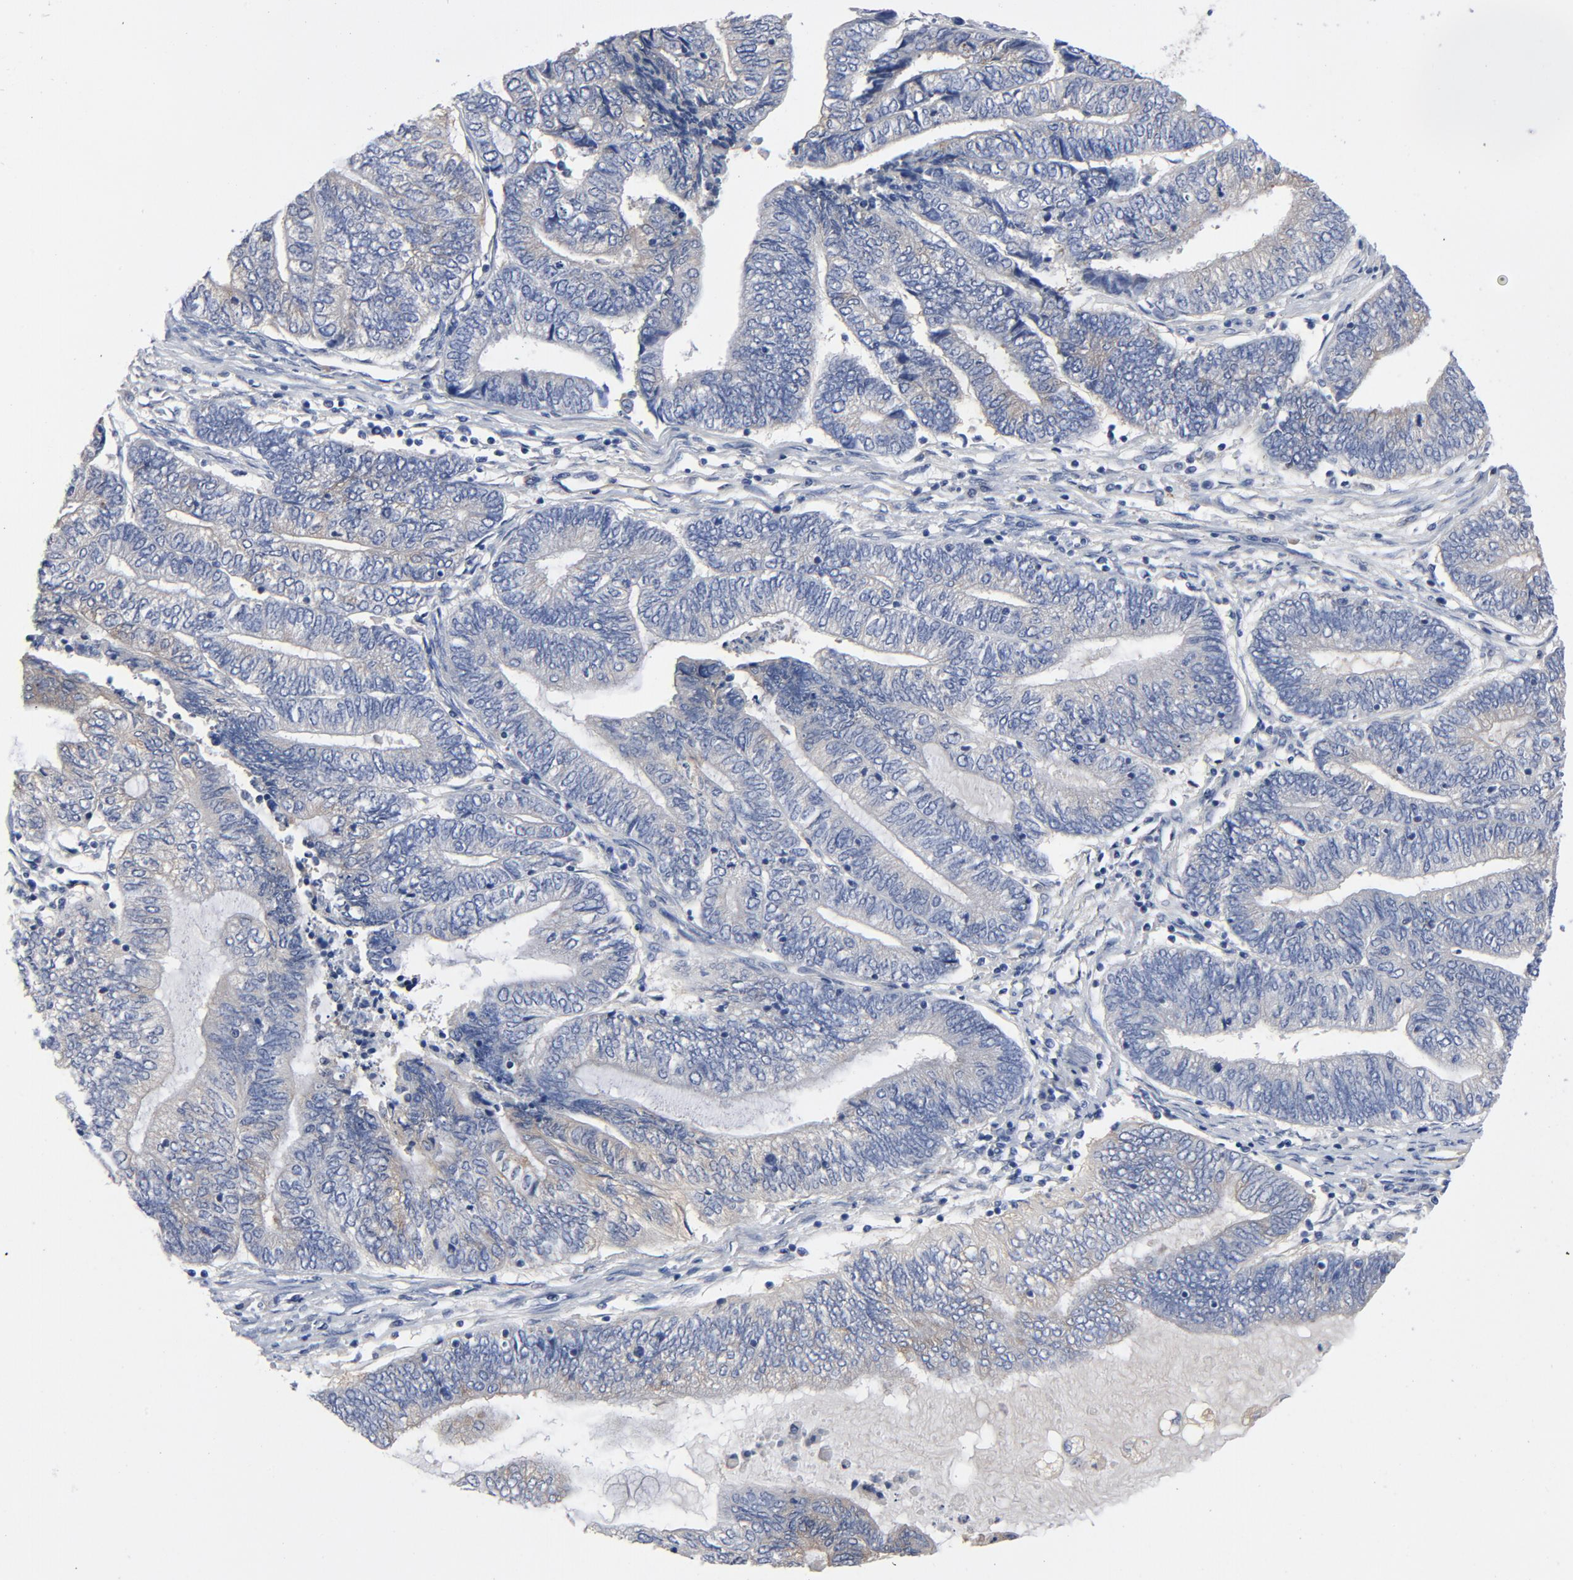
{"staining": {"intensity": "moderate", "quantity": "<25%", "location": "cytoplasmic/membranous"}, "tissue": "endometrial cancer", "cell_type": "Tumor cells", "image_type": "cancer", "snomed": [{"axis": "morphology", "description": "Adenocarcinoma, NOS"}, {"axis": "topography", "description": "Uterus"}, {"axis": "topography", "description": "Endometrium"}], "caption": "DAB immunohistochemical staining of human adenocarcinoma (endometrial) demonstrates moderate cytoplasmic/membranous protein expression in about <25% of tumor cells.", "gene": "DYNLT3", "patient": {"sex": "female", "age": 70}}